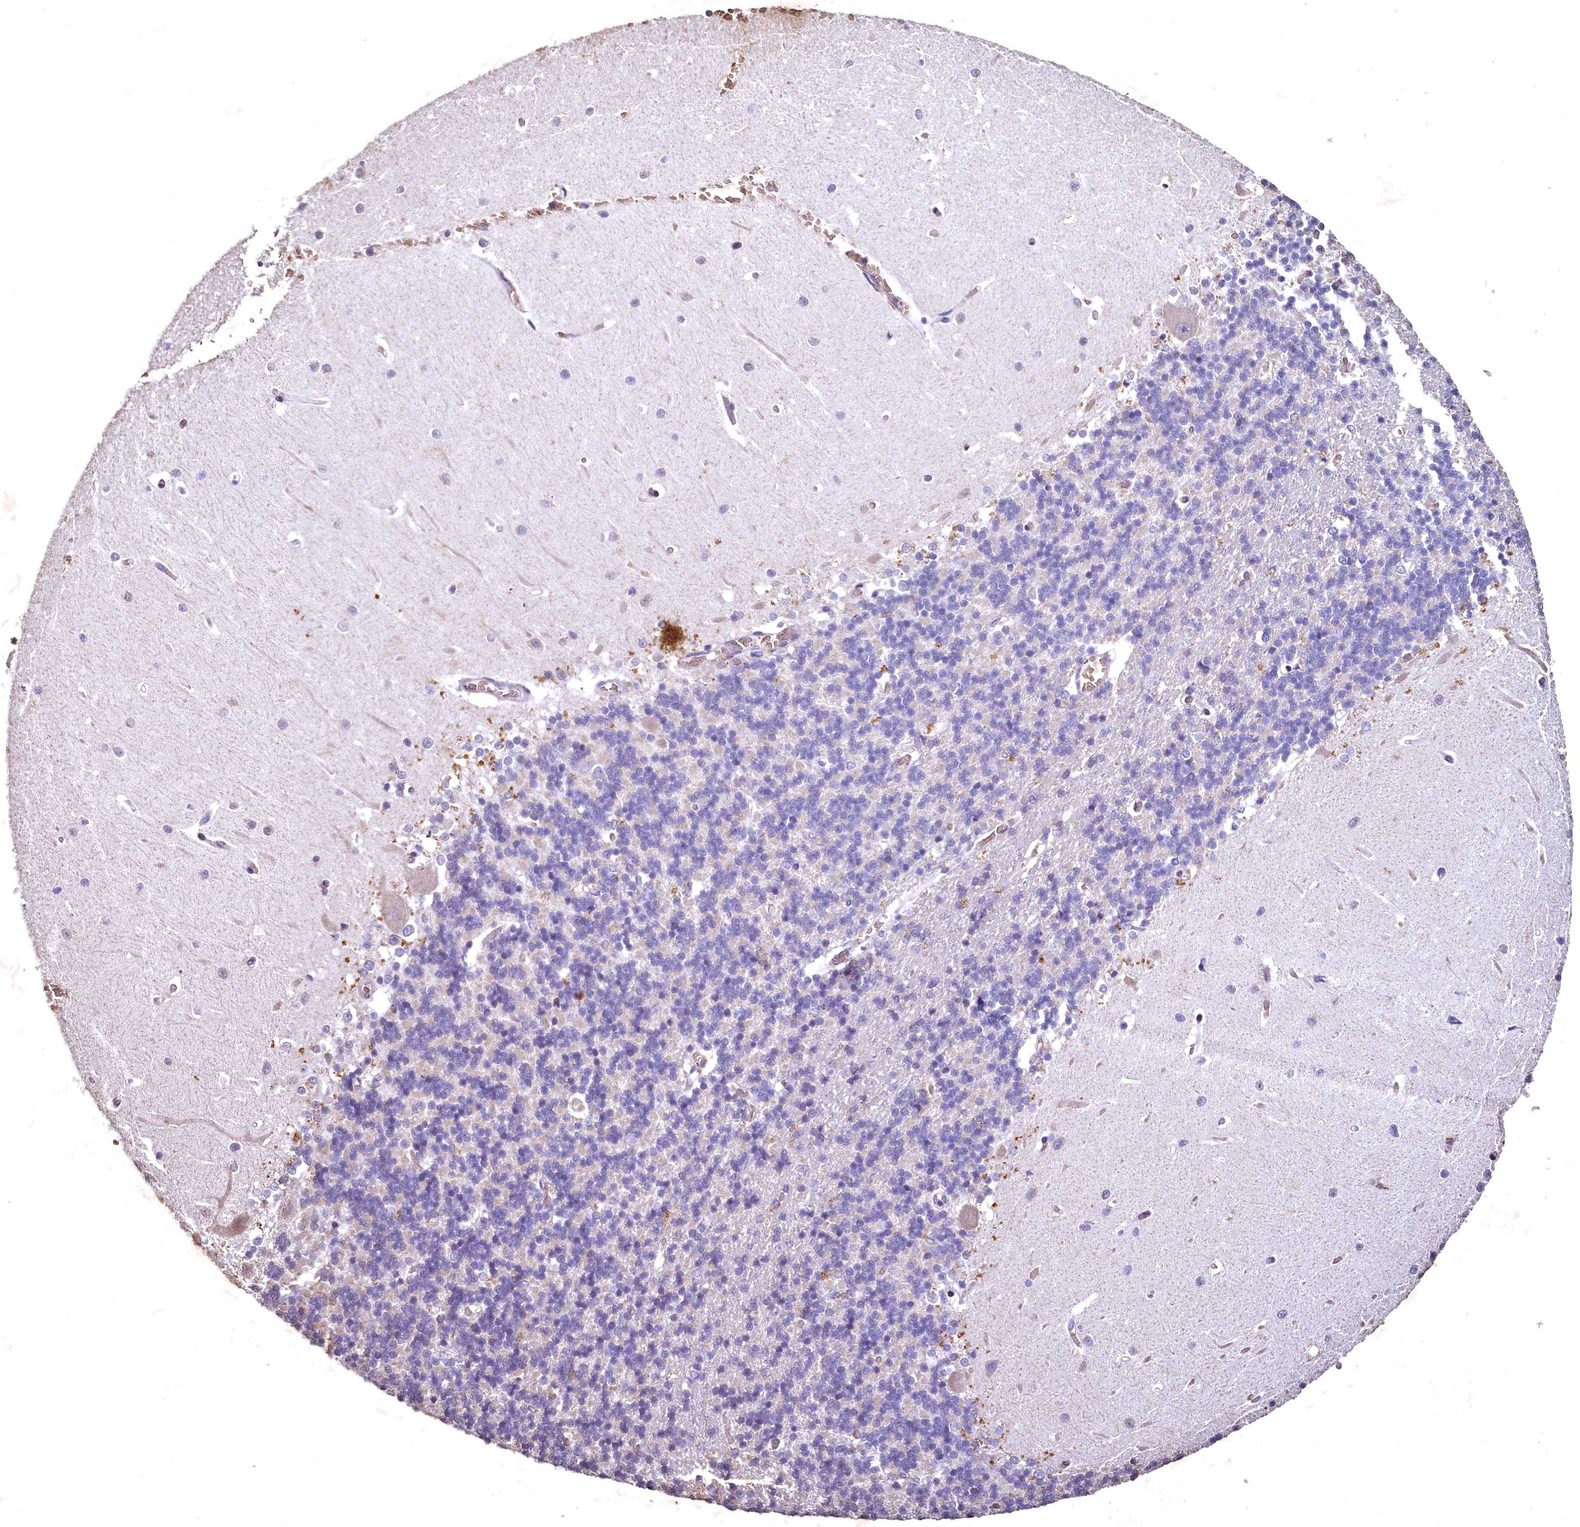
{"staining": {"intensity": "negative", "quantity": "none", "location": "none"}, "tissue": "cerebellum", "cell_type": "Cells in granular layer", "image_type": "normal", "snomed": [{"axis": "morphology", "description": "Normal tissue, NOS"}, {"axis": "topography", "description": "Cerebellum"}], "caption": "The image reveals no significant expression in cells in granular layer of cerebellum.", "gene": "SPTA1", "patient": {"sex": "male", "age": 37}}